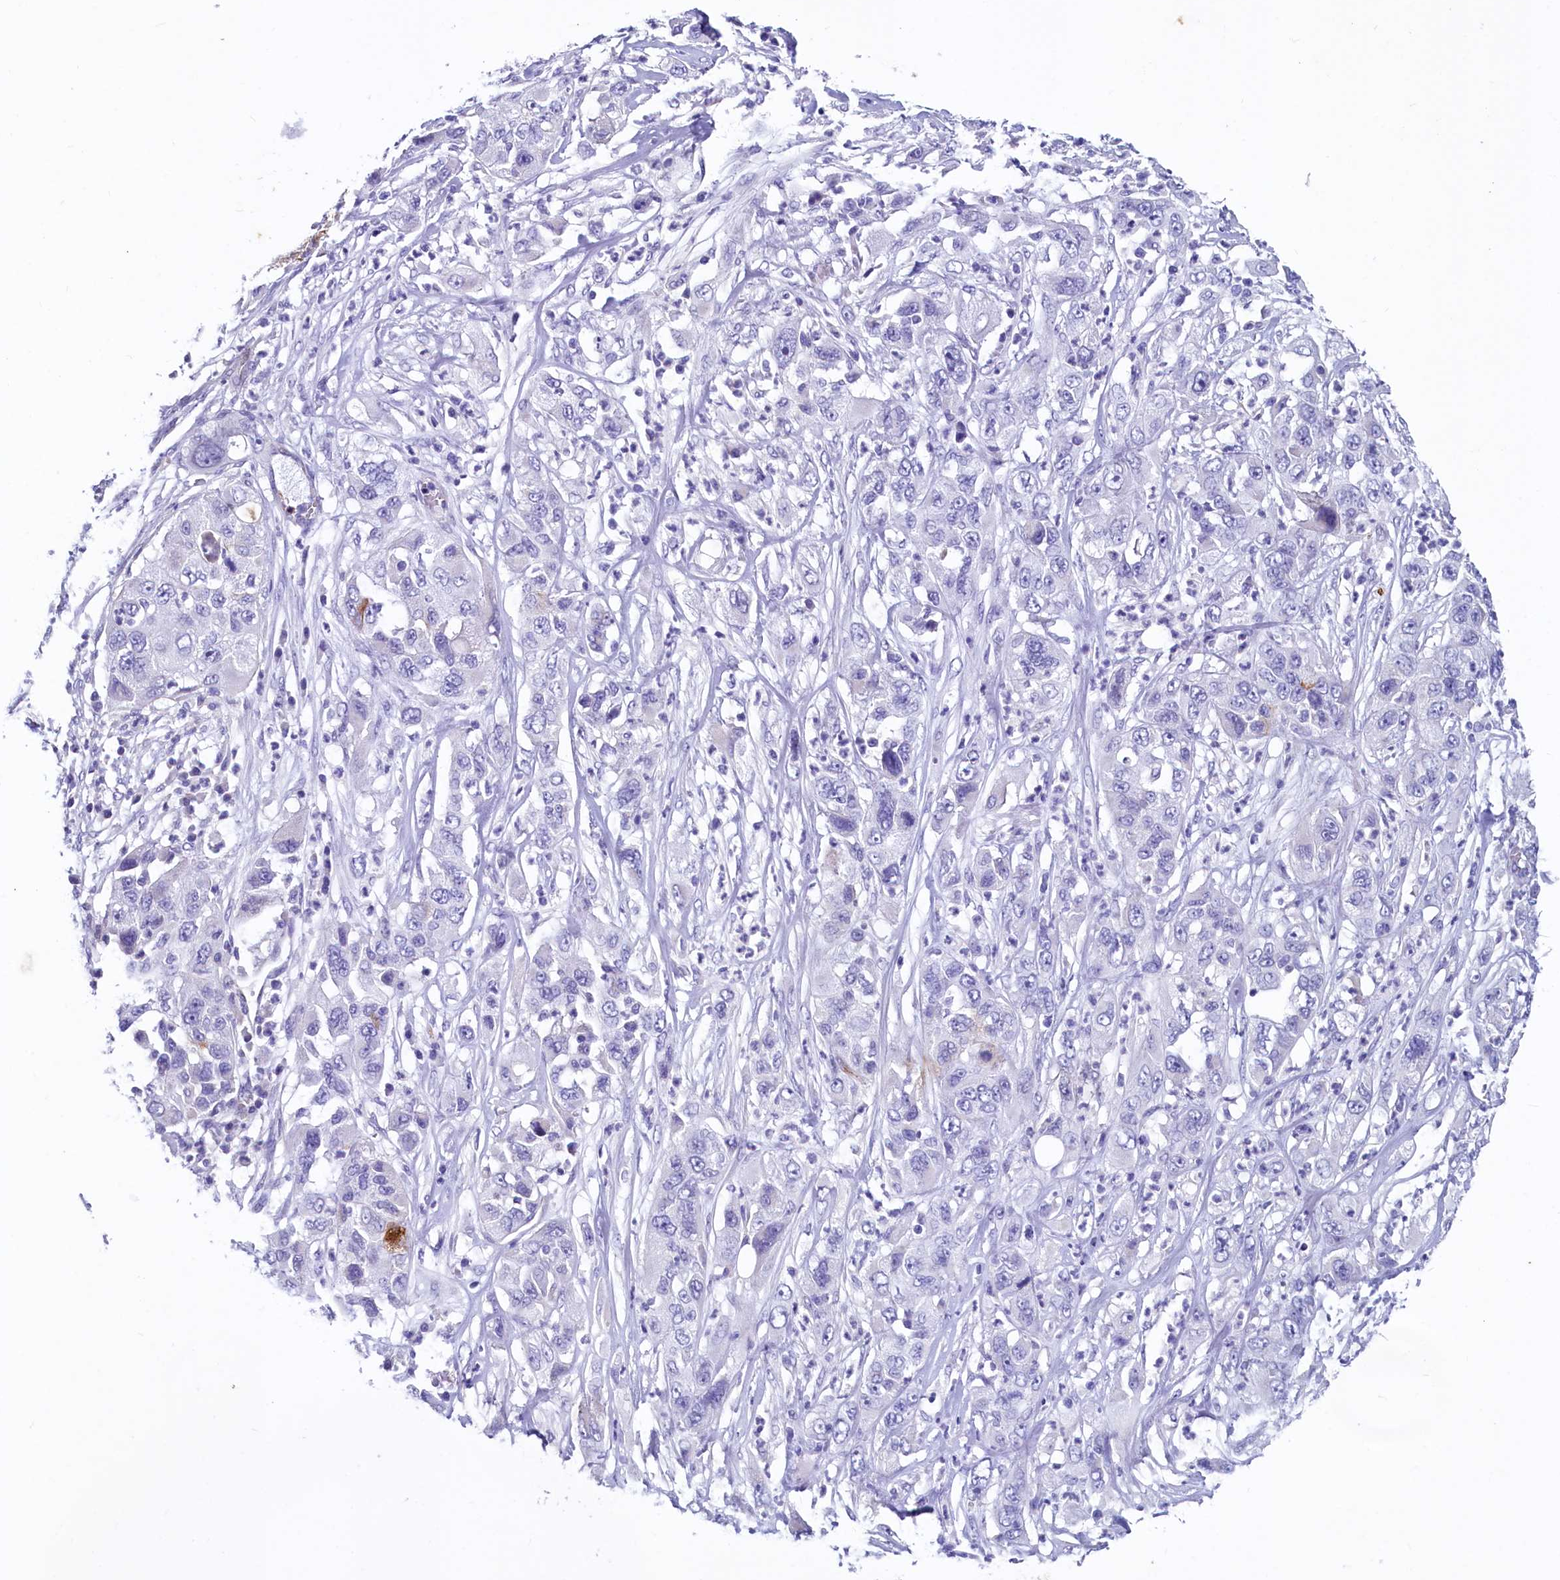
{"staining": {"intensity": "moderate", "quantity": "<25%", "location": "cytoplasmic/membranous"}, "tissue": "pancreatic cancer", "cell_type": "Tumor cells", "image_type": "cancer", "snomed": [{"axis": "morphology", "description": "Adenocarcinoma, NOS"}, {"axis": "topography", "description": "Pancreas"}], "caption": "Pancreatic adenocarcinoma stained for a protein shows moderate cytoplasmic/membranous positivity in tumor cells. (DAB IHC, brown staining for protein, blue staining for nuclei).", "gene": "INSC", "patient": {"sex": "female", "age": 78}}